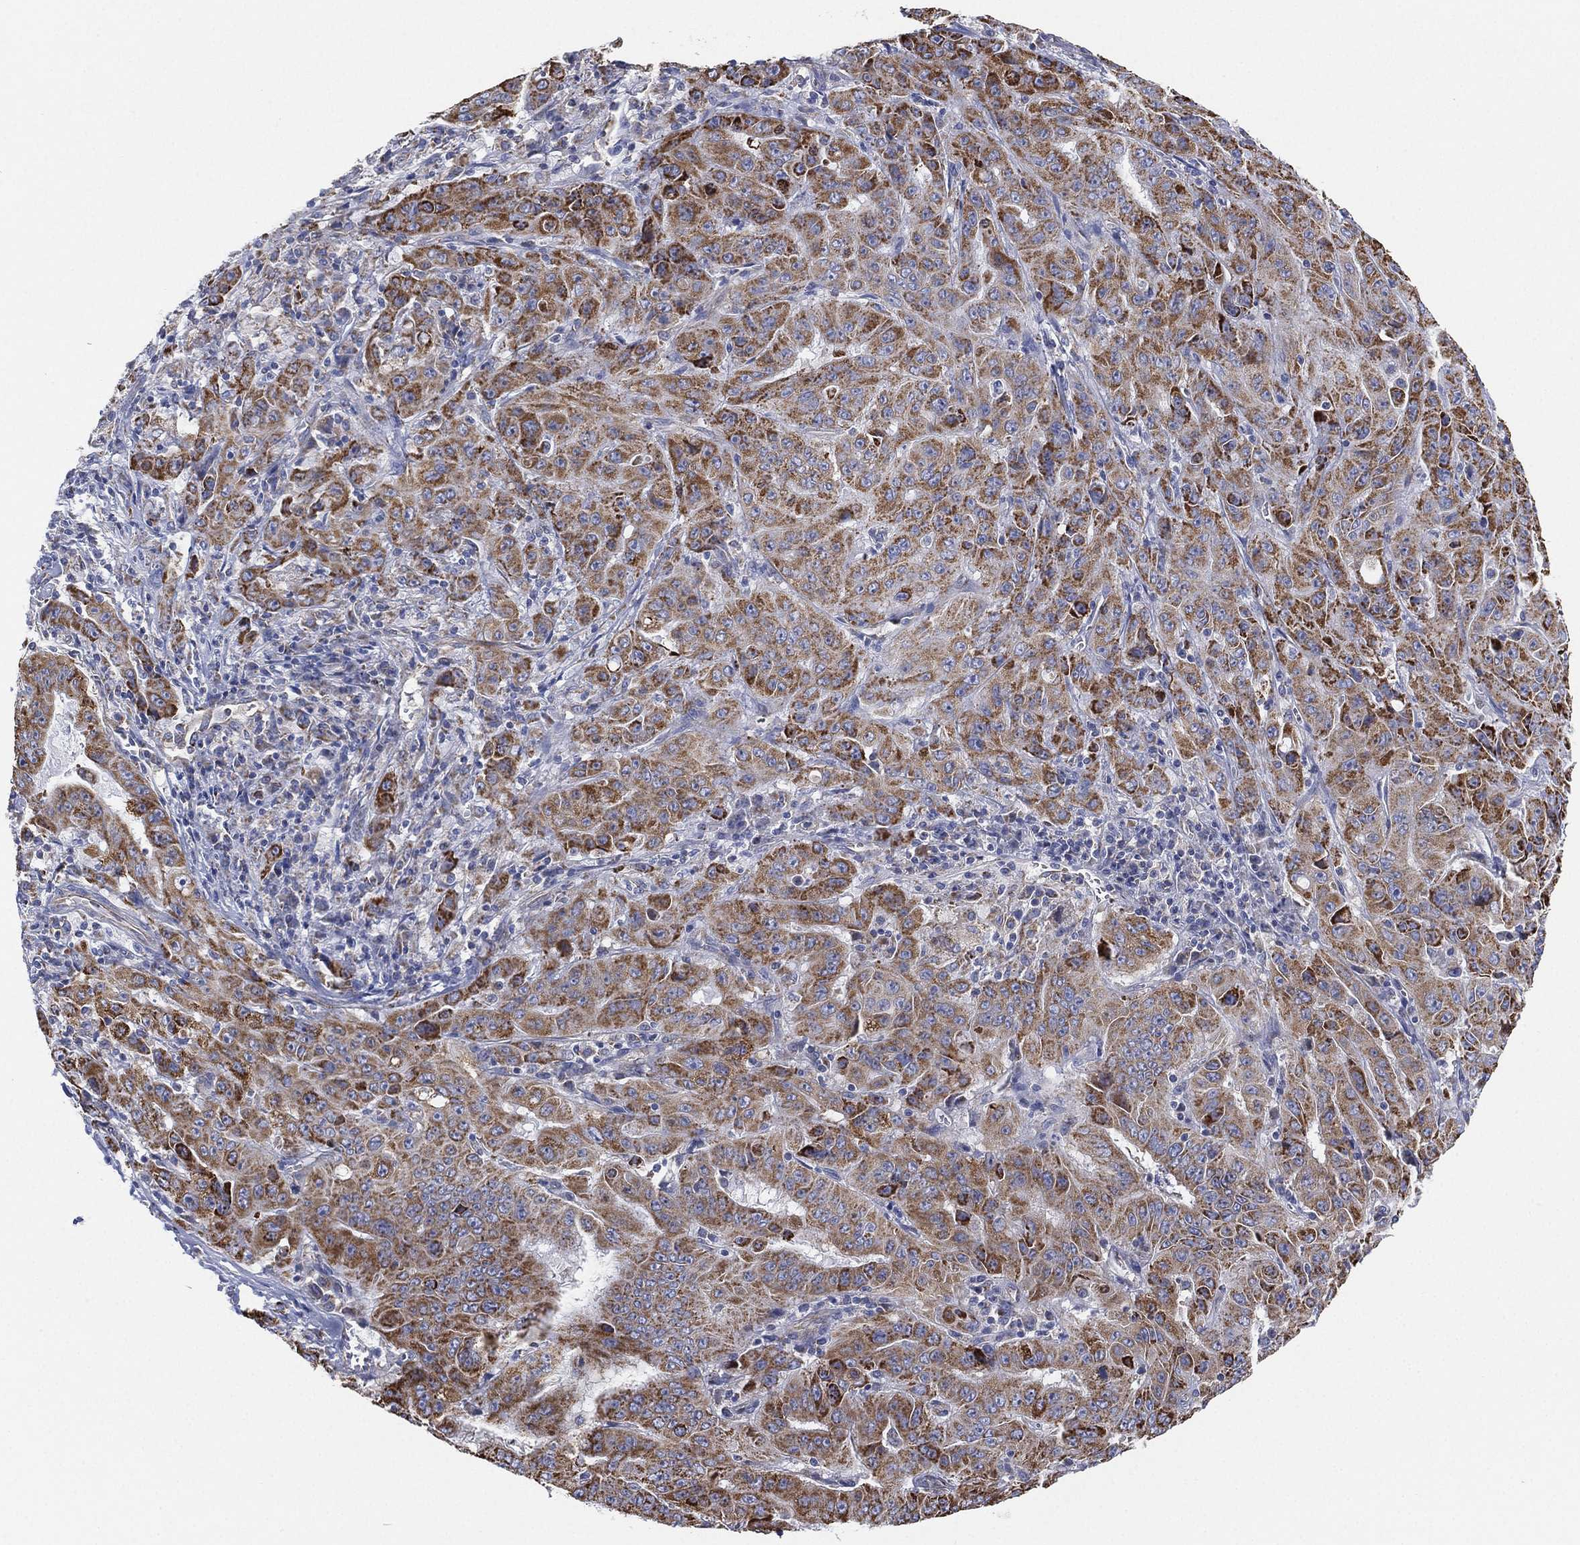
{"staining": {"intensity": "moderate", "quantity": ">75%", "location": "cytoplasmic/membranous"}, "tissue": "pancreatic cancer", "cell_type": "Tumor cells", "image_type": "cancer", "snomed": [{"axis": "morphology", "description": "Adenocarcinoma, NOS"}, {"axis": "topography", "description": "Pancreas"}], "caption": "DAB immunohistochemical staining of human adenocarcinoma (pancreatic) reveals moderate cytoplasmic/membranous protein staining in about >75% of tumor cells. The staining was performed using DAB, with brown indicating positive protein expression. Nuclei are stained blue with hematoxylin.", "gene": "INA", "patient": {"sex": "male", "age": 63}}